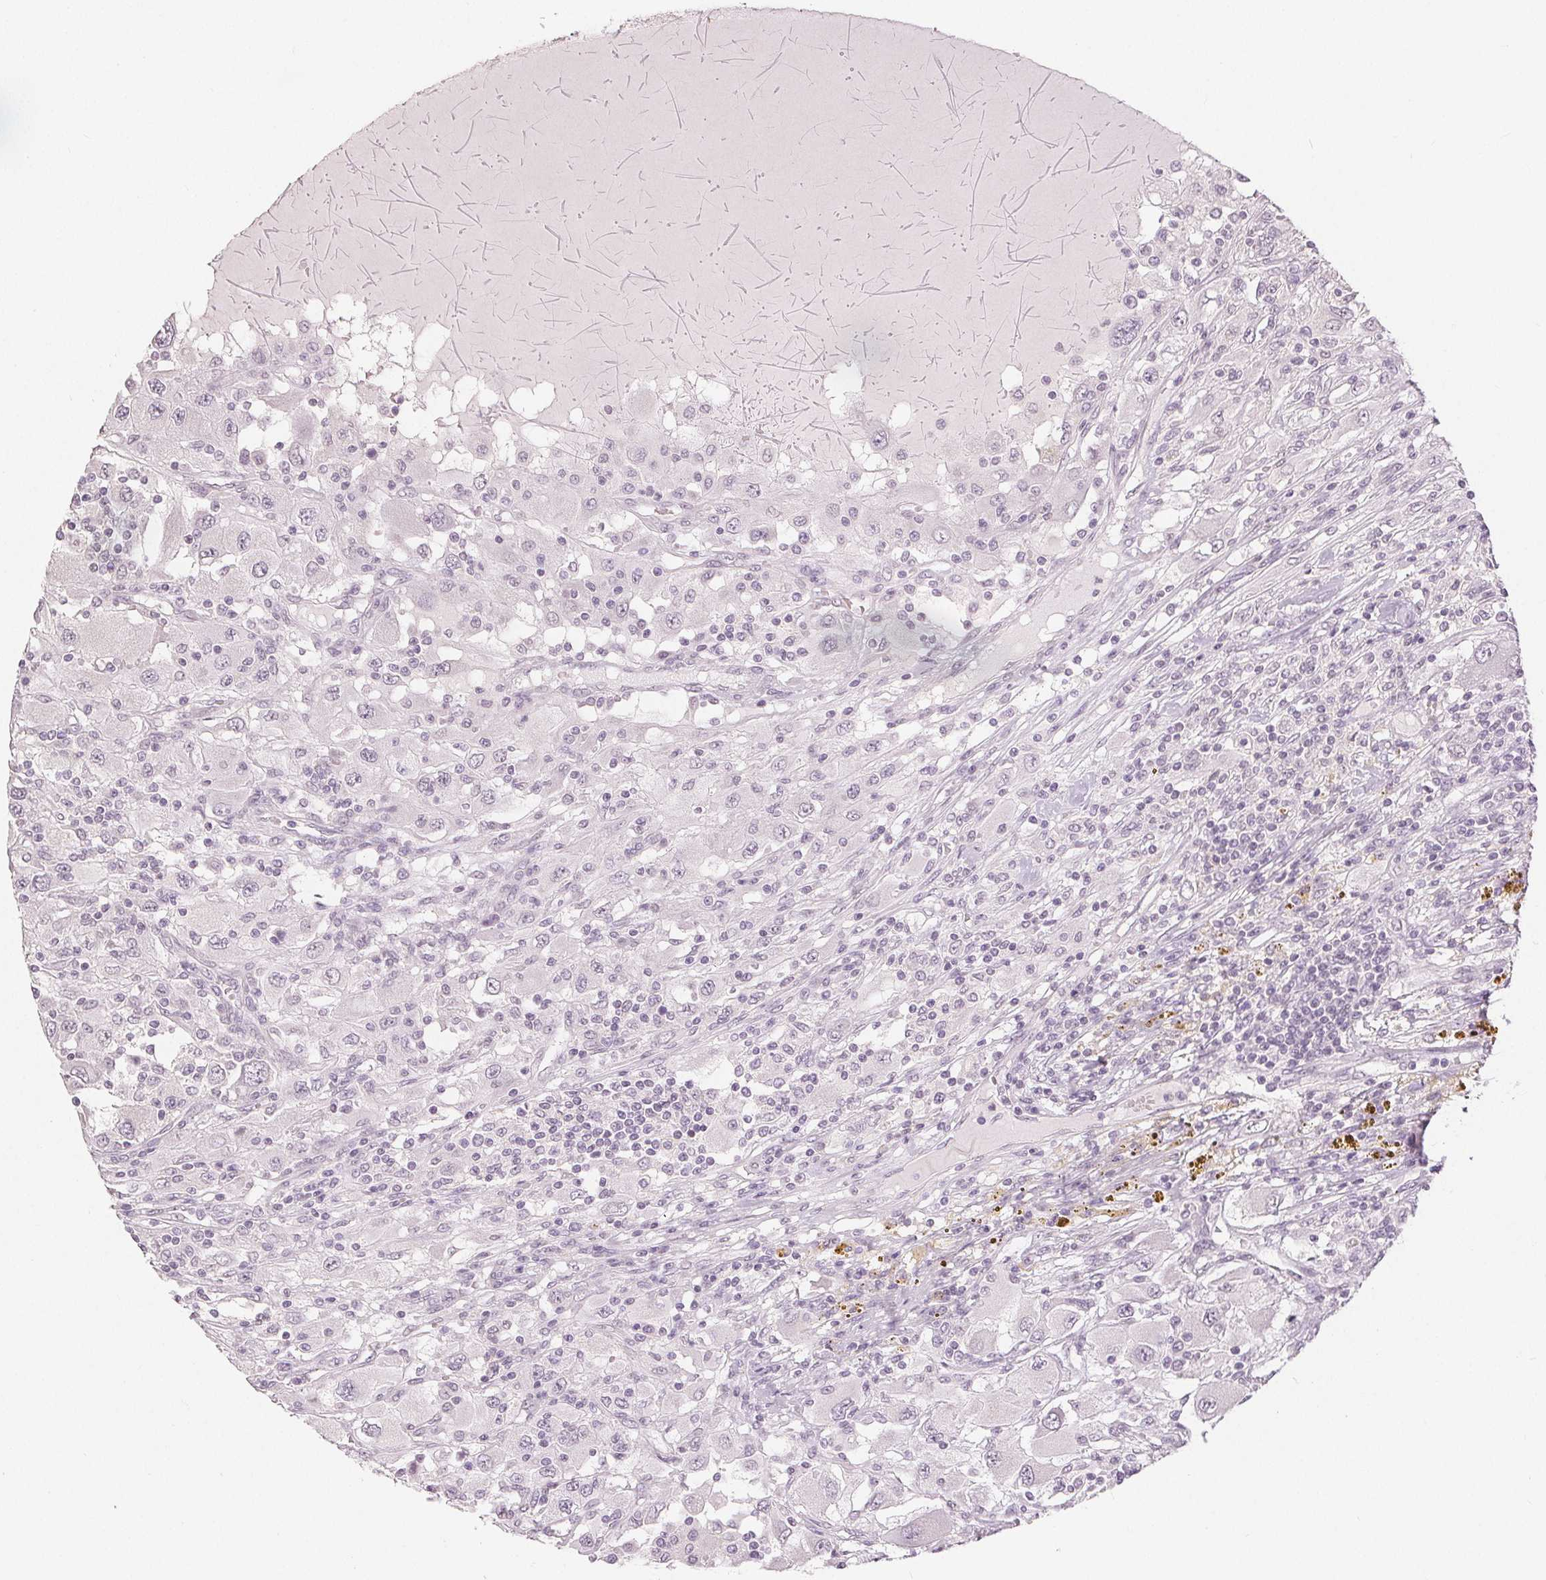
{"staining": {"intensity": "negative", "quantity": "none", "location": "none"}, "tissue": "renal cancer", "cell_type": "Tumor cells", "image_type": "cancer", "snomed": [{"axis": "morphology", "description": "Adenocarcinoma, NOS"}, {"axis": "topography", "description": "Kidney"}], "caption": "Renal cancer (adenocarcinoma) stained for a protein using IHC shows no positivity tumor cells.", "gene": "SLC27A5", "patient": {"sex": "female", "age": 67}}